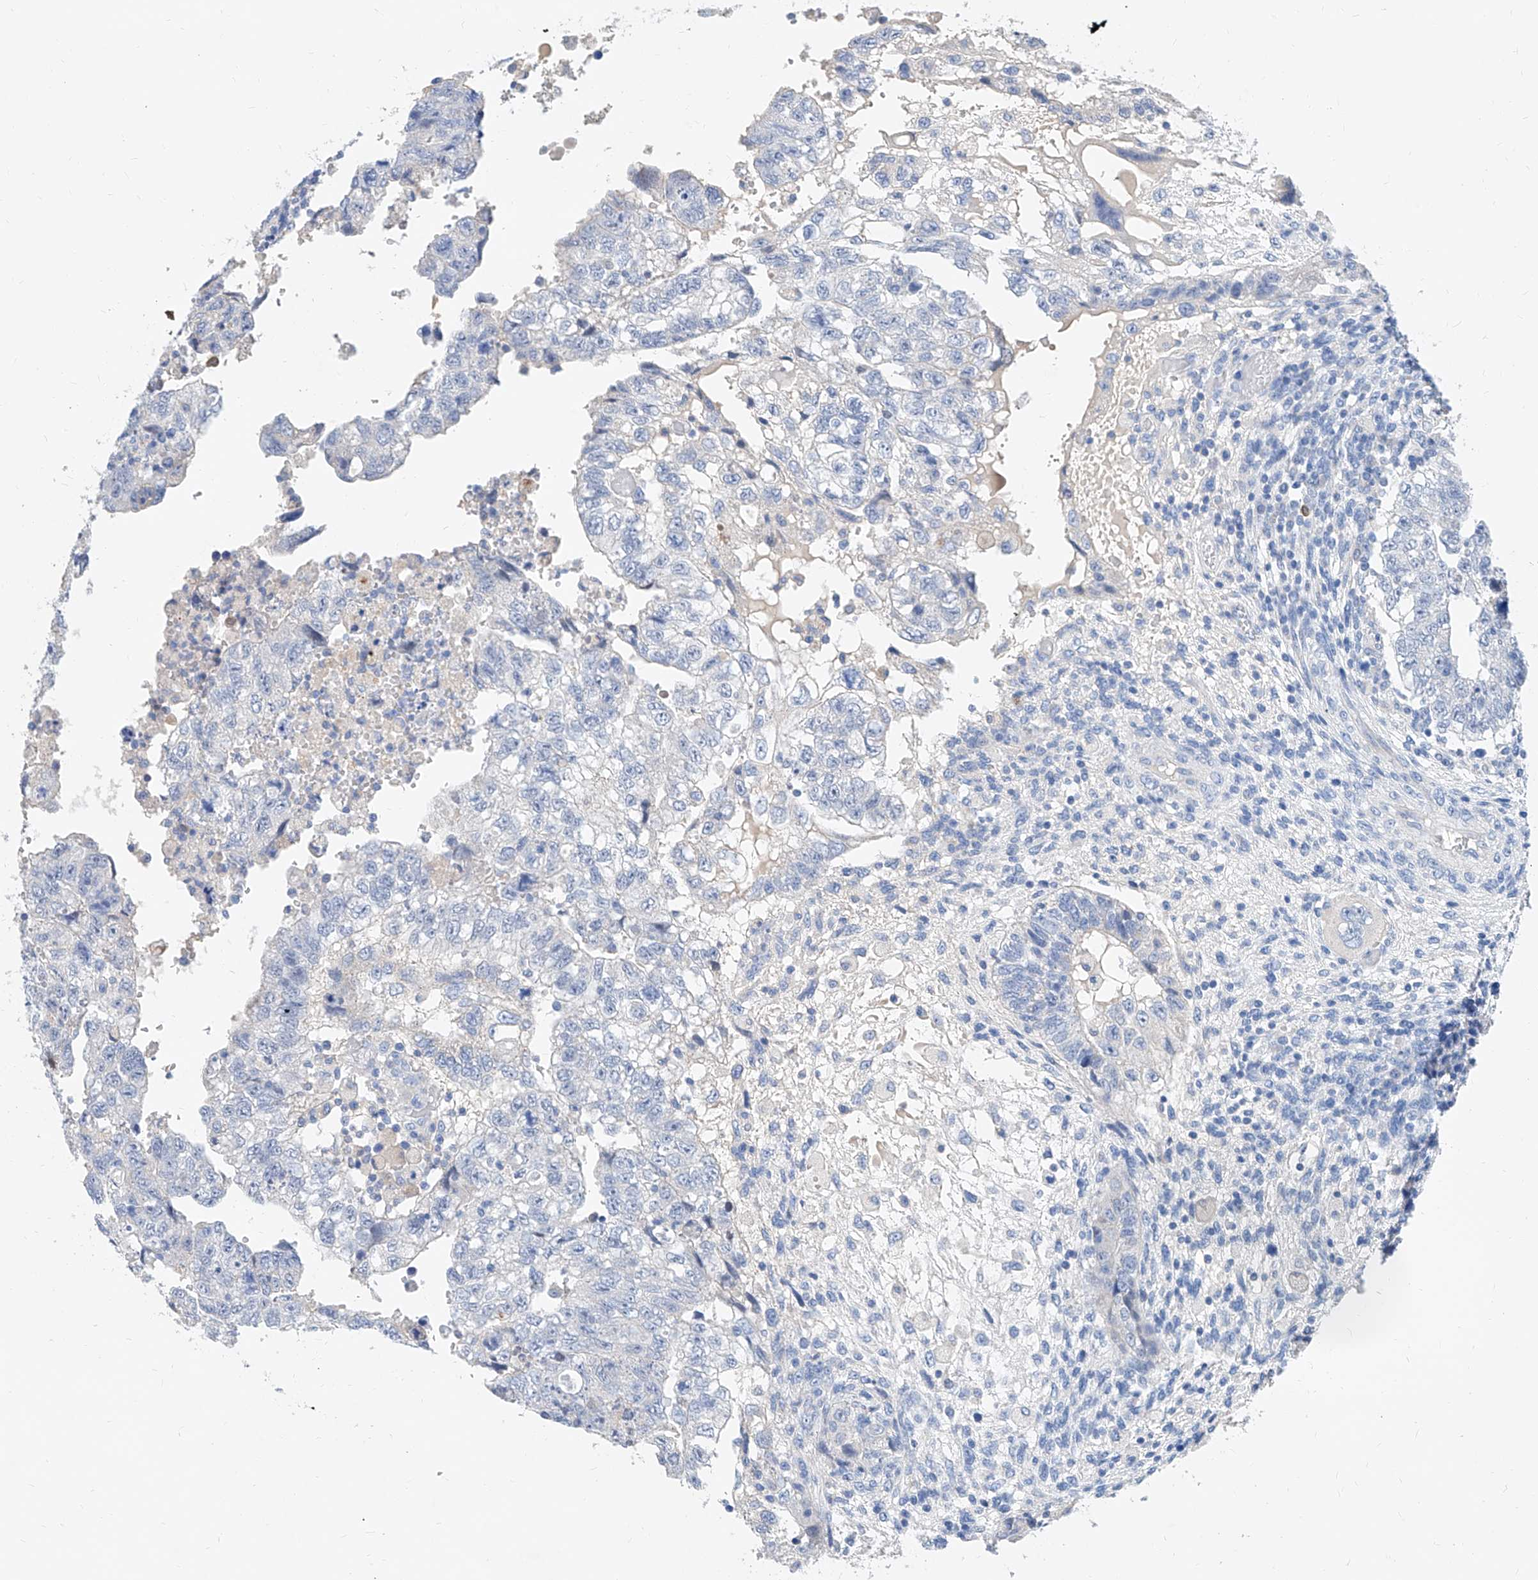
{"staining": {"intensity": "negative", "quantity": "none", "location": "none"}, "tissue": "testis cancer", "cell_type": "Tumor cells", "image_type": "cancer", "snomed": [{"axis": "morphology", "description": "Carcinoma, Embryonal, NOS"}, {"axis": "topography", "description": "Testis"}], "caption": "A photomicrograph of human testis cancer (embryonal carcinoma) is negative for staining in tumor cells.", "gene": "SLC25A29", "patient": {"sex": "male", "age": 36}}